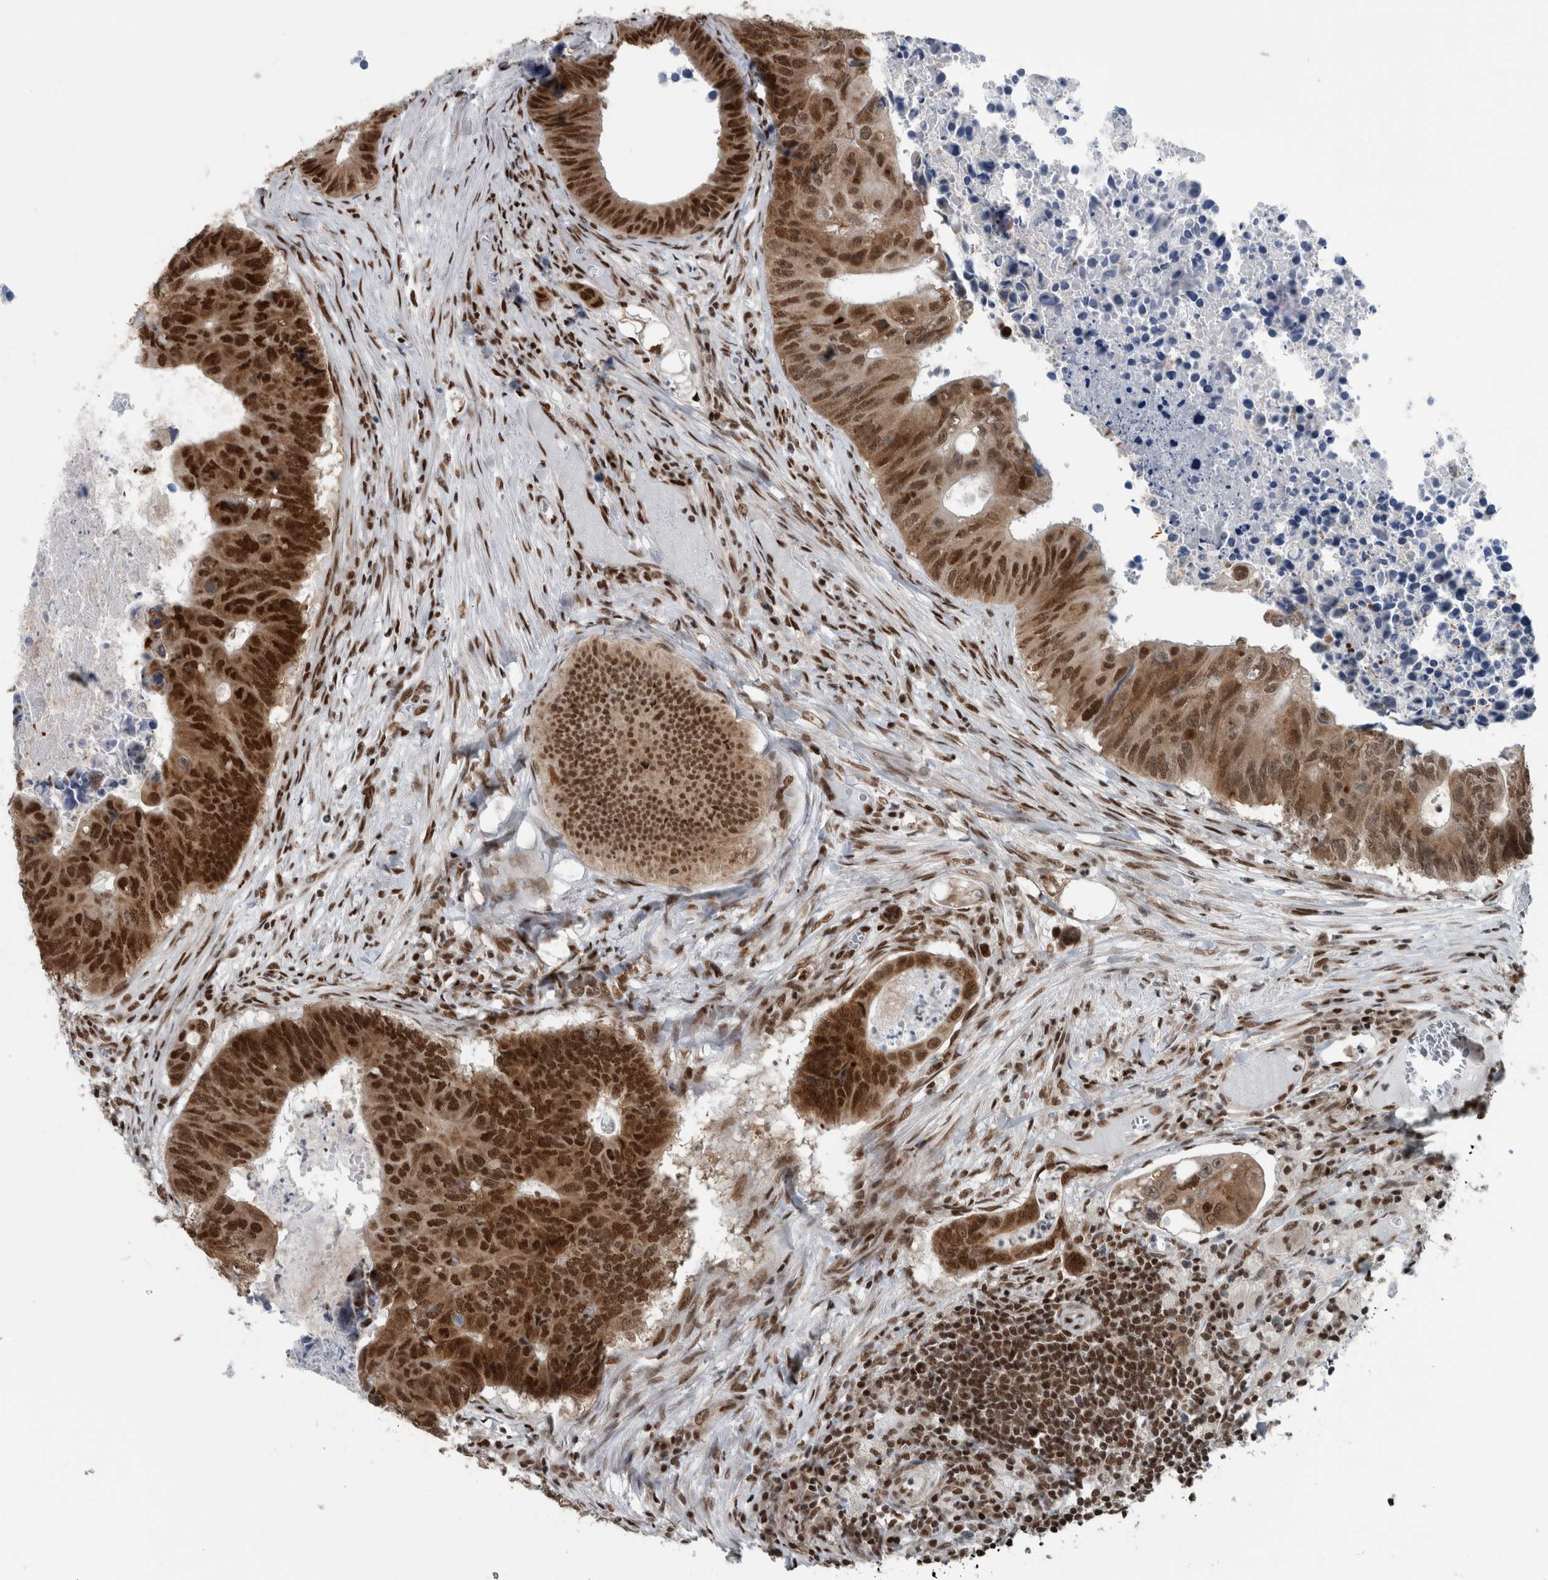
{"staining": {"intensity": "strong", "quantity": ">75%", "location": "nuclear"}, "tissue": "colorectal cancer", "cell_type": "Tumor cells", "image_type": "cancer", "snomed": [{"axis": "morphology", "description": "Adenocarcinoma, NOS"}, {"axis": "topography", "description": "Colon"}], "caption": "High-power microscopy captured an immunohistochemistry image of colorectal cancer, revealing strong nuclear staining in about >75% of tumor cells. (IHC, brightfield microscopy, high magnification).", "gene": "DNMT3A", "patient": {"sex": "male", "age": 87}}